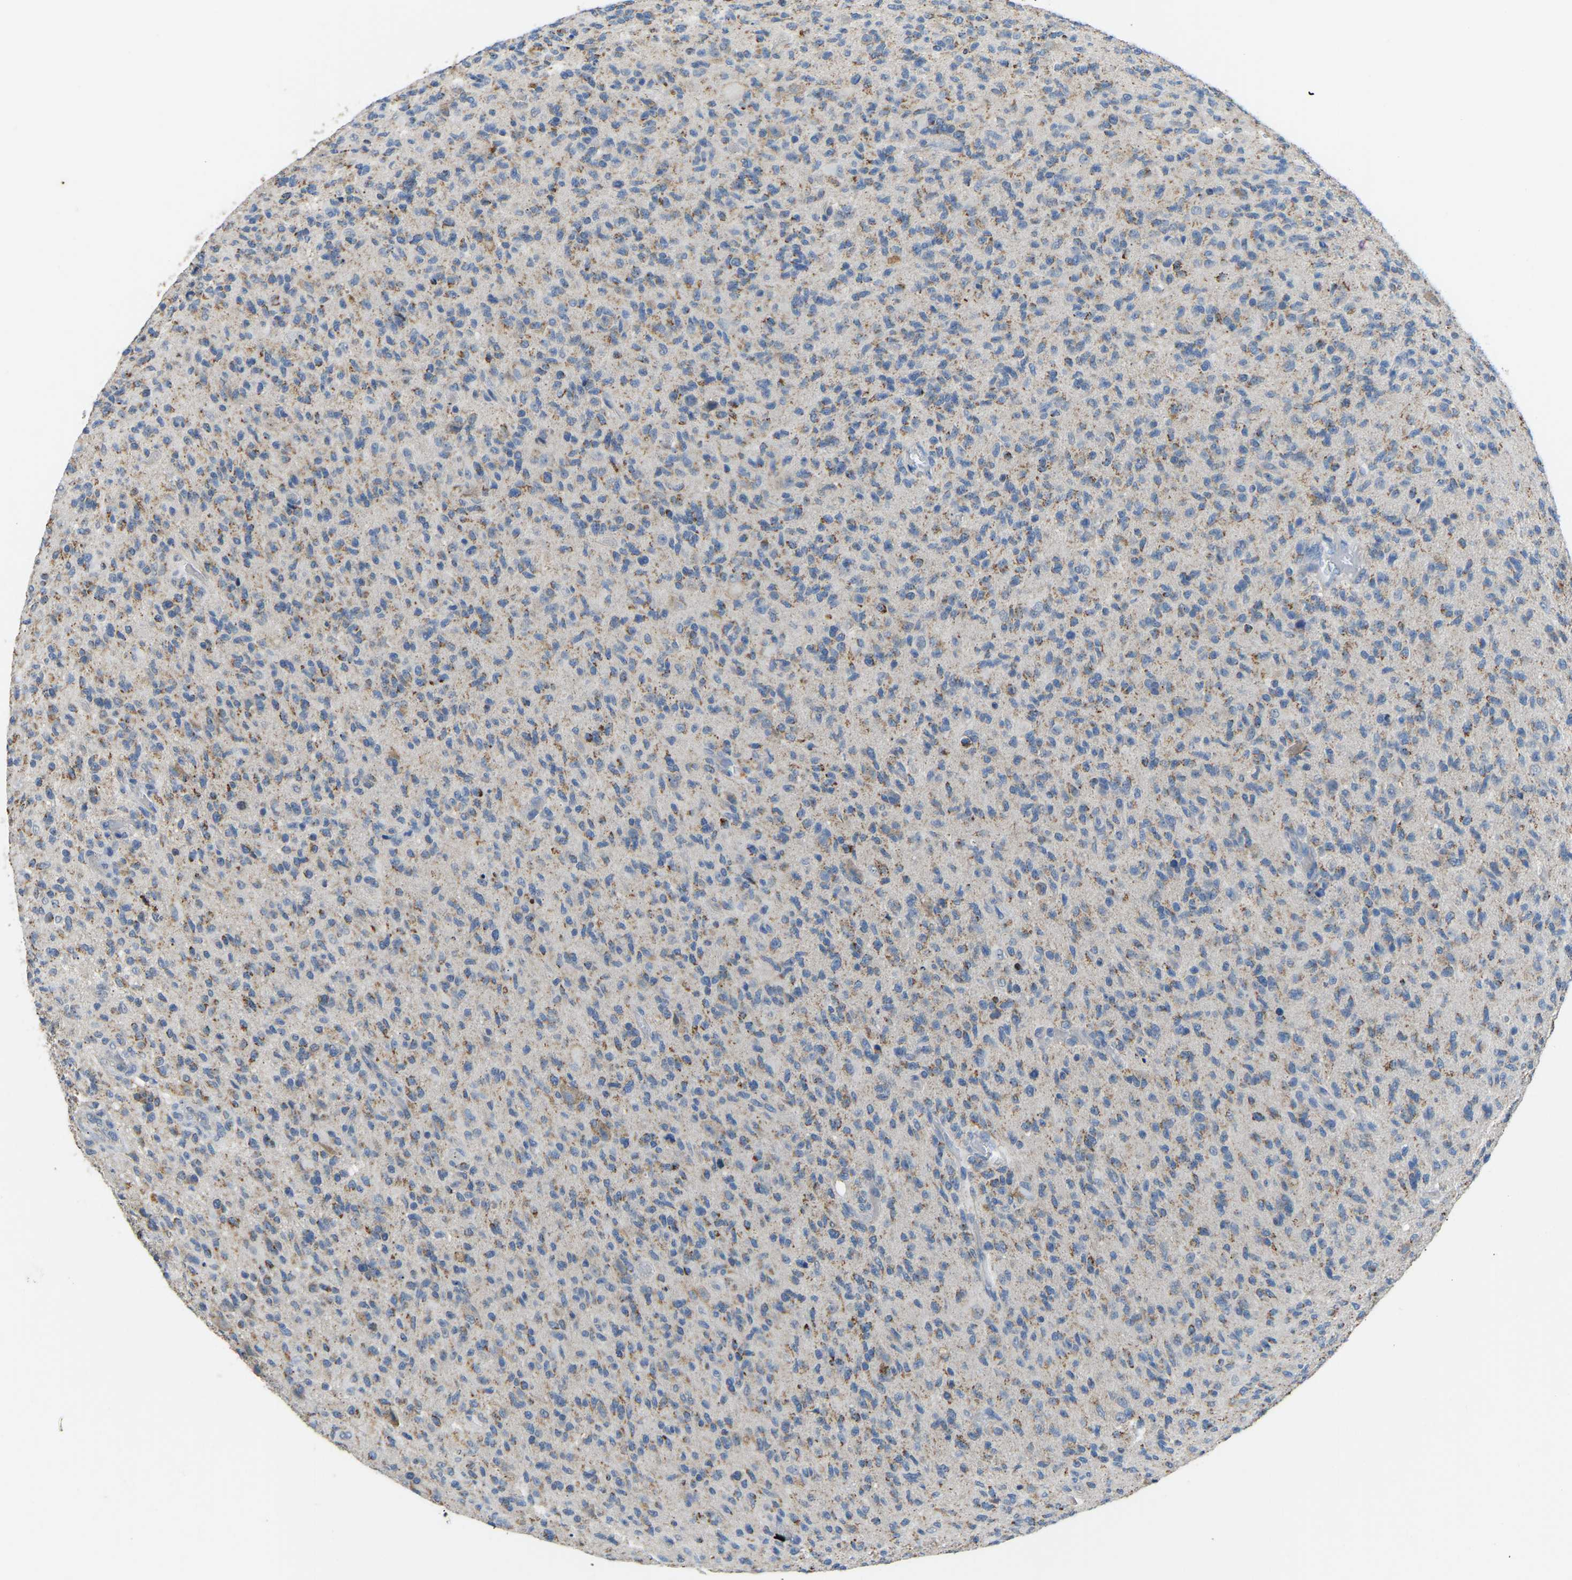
{"staining": {"intensity": "moderate", "quantity": "25%-75%", "location": "cytoplasmic/membranous"}, "tissue": "glioma", "cell_type": "Tumor cells", "image_type": "cancer", "snomed": [{"axis": "morphology", "description": "Glioma, malignant, High grade"}, {"axis": "topography", "description": "Brain"}], "caption": "Tumor cells display medium levels of moderate cytoplasmic/membranous staining in approximately 25%-75% of cells in malignant glioma (high-grade).", "gene": "ZNF200", "patient": {"sex": "male", "age": 71}}